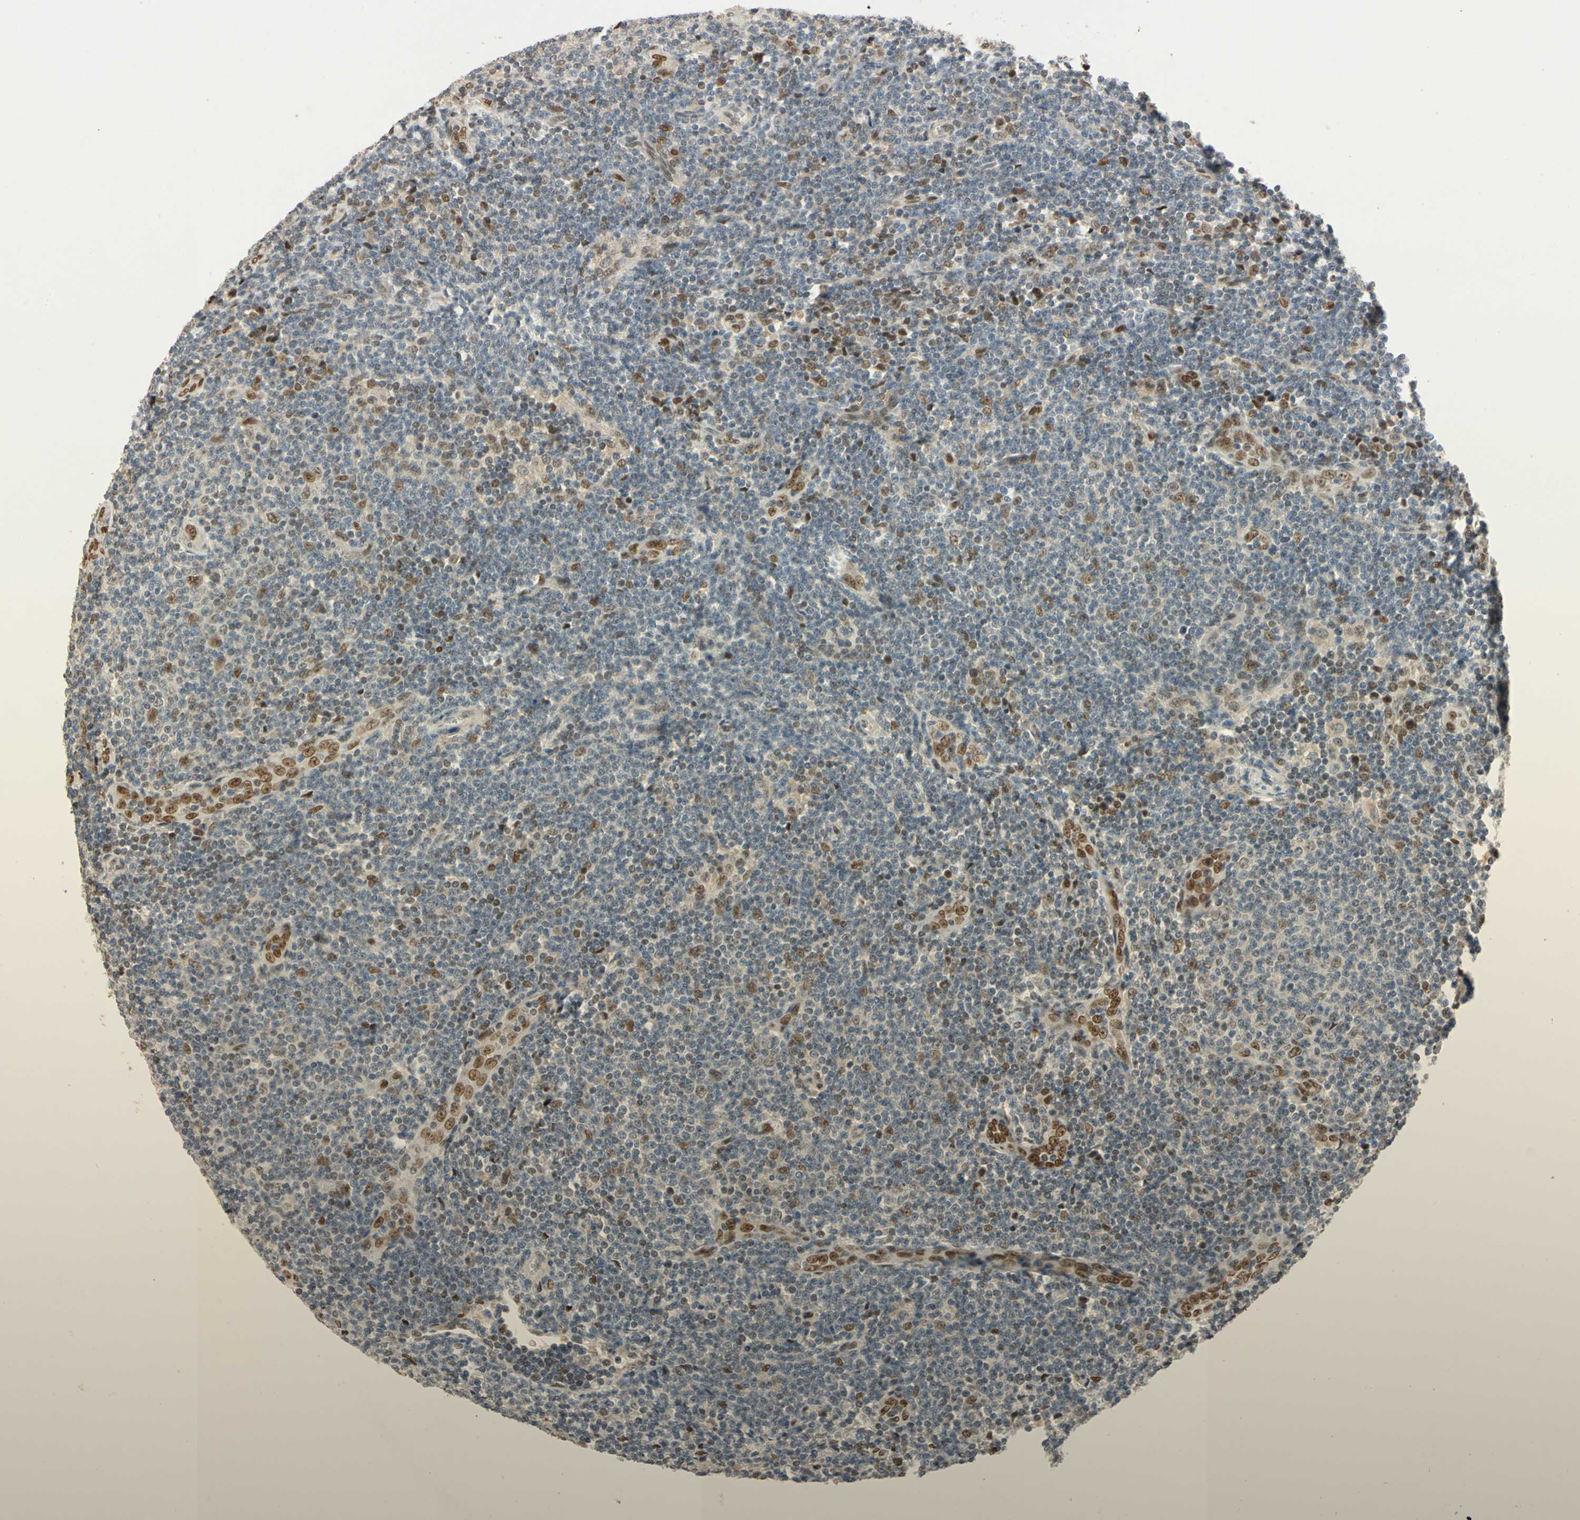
{"staining": {"intensity": "moderate", "quantity": "<25%", "location": "nuclear"}, "tissue": "lymphoma", "cell_type": "Tumor cells", "image_type": "cancer", "snomed": [{"axis": "morphology", "description": "Malignant lymphoma, non-Hodgkin's type, Low grade"}, {"axis": "topography", "description": "Lymph node"}], "caption": "IHC staining of low-grade malignant lymphoma, non-Hodgkin's type, which exhibits low levels of moderate nuclear positivity in approximately <25% of tumor cells indicating moderate nuclear protein positivity. The staining was performed using DAB (3,3'-diaminobenzidine) (brown) for protein detection and nuclei were counterstained in hematoxylin (blue).", "gene": "RIOX2", "patient": {"sex": "male", "age": 66}}